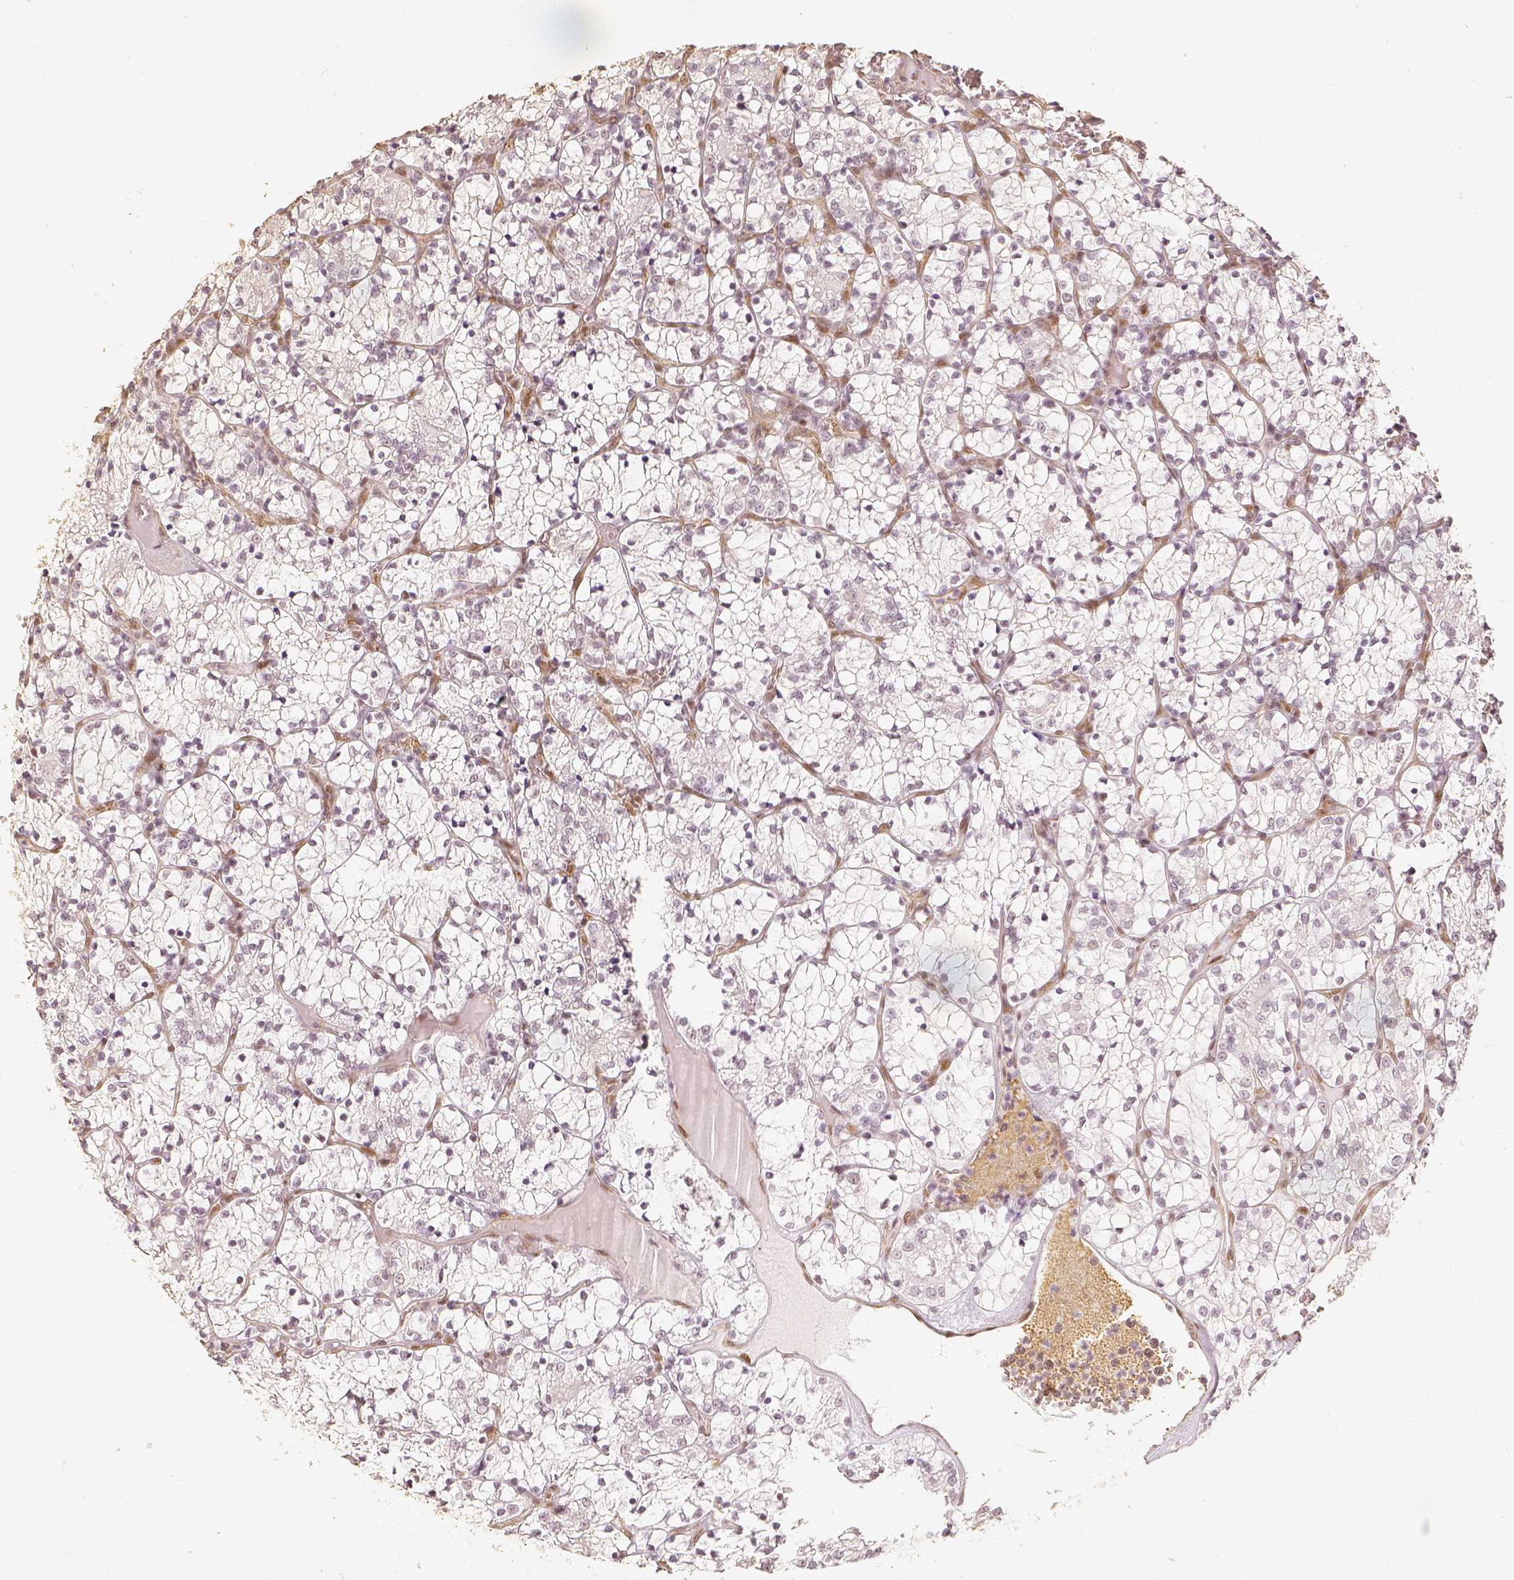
{"staining": {"intensity": "weak", "quantity": "25%-75%", "location": "nuclear"}, "tissue": "renal cancer", "cell_type": "Tumor cells", "image_type": "cancer", "snomed": [{"axis": "morphology", "description": "Adenocarcinoma, NOS"}, {"axis": "topography", "description": "Kidney"}], "caption": "An immunohistochemistry photomicrograph of neoplastic tissue is shown. Protein staining in brown shows weak nuclear positivity in renal cancer (adenocarcinoma) within tumor cells.", "gene": "HDAC1", "patient": {"sex": "female", "age": 69}}